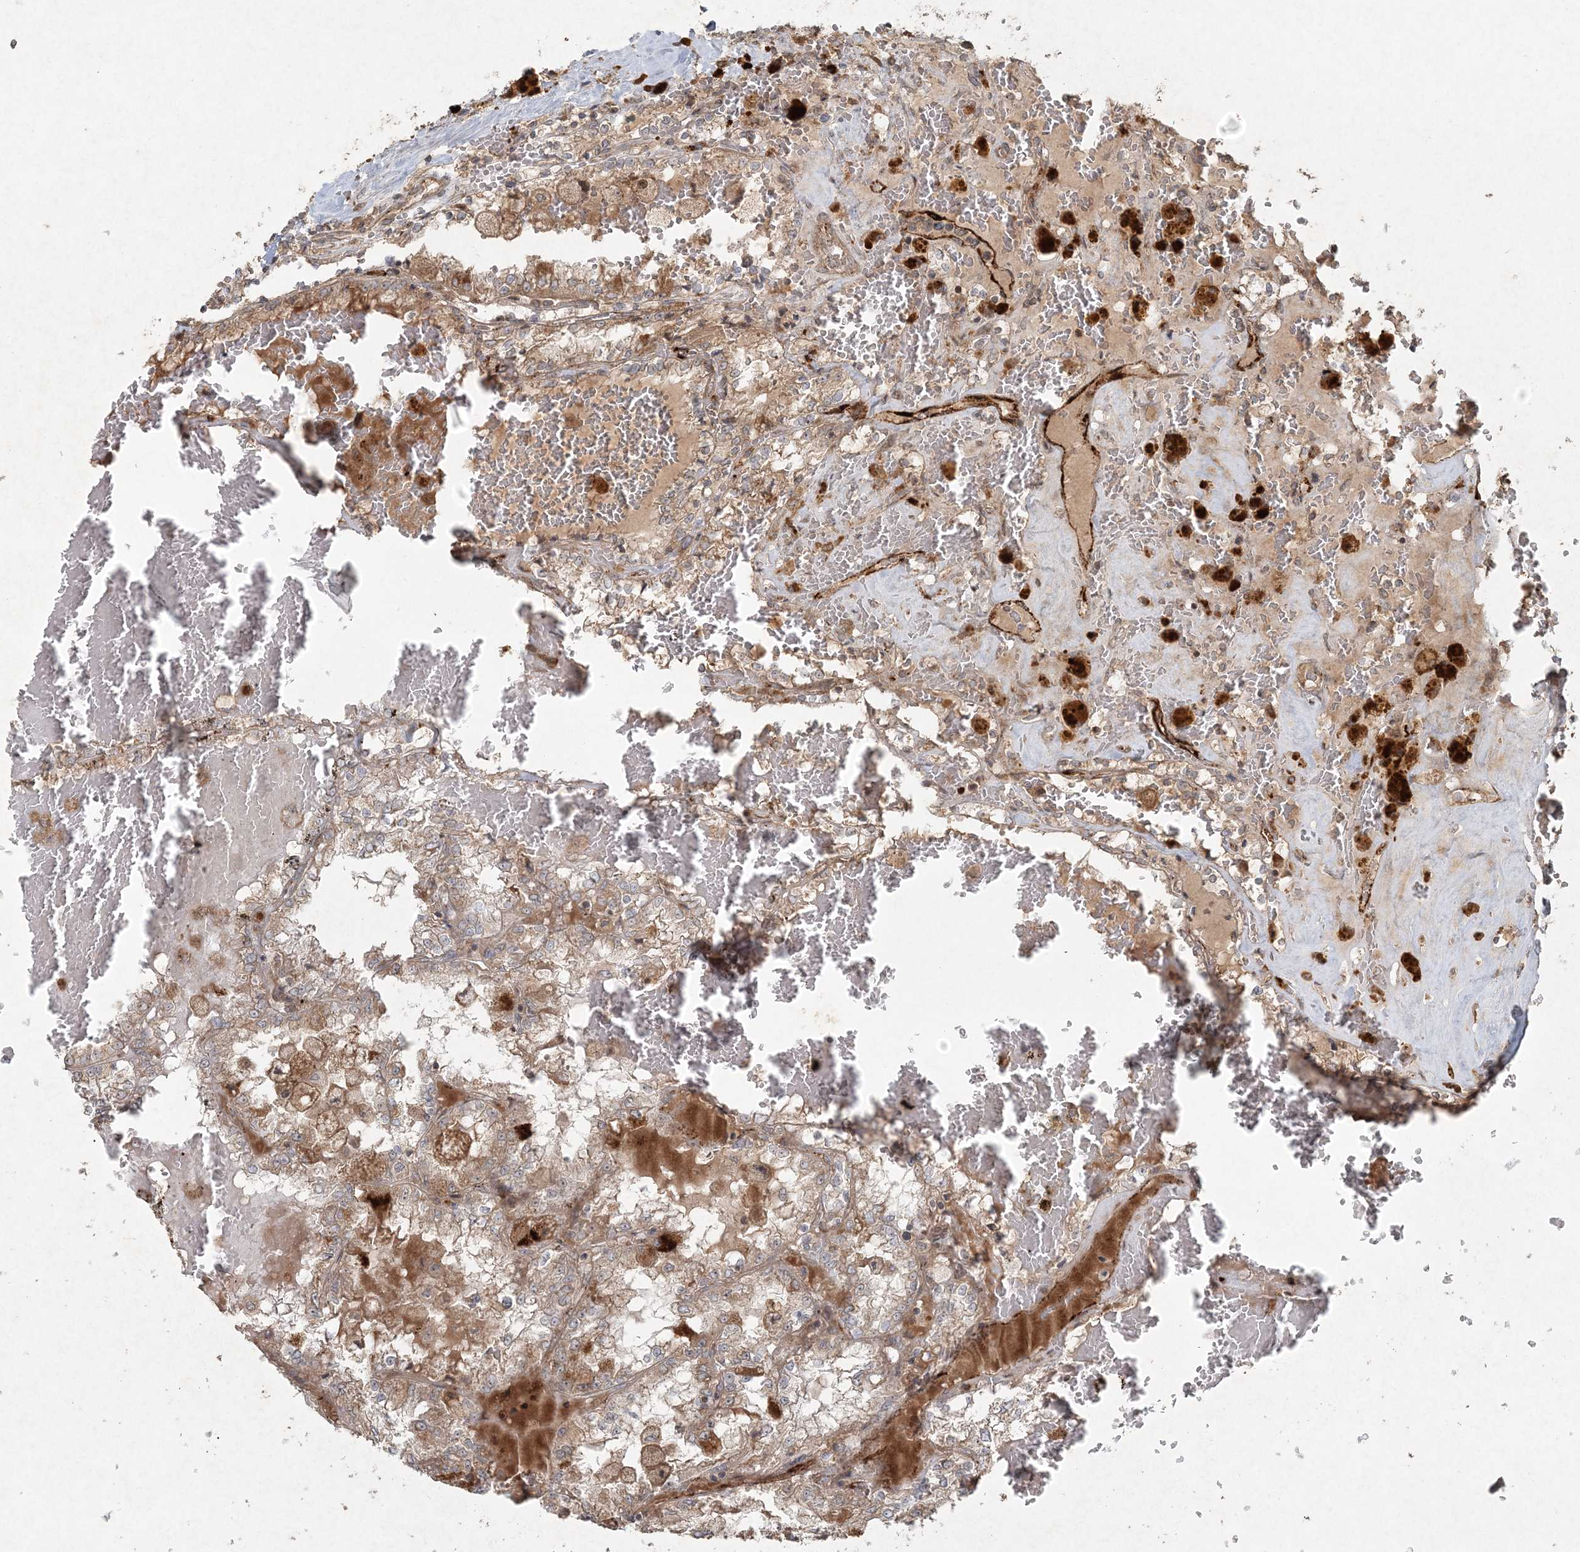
{"staining": {"intensity": "weak", "quantity": "25%-75%", "location": "cytoplasmic/membranous"}, "tissue": "renal cancer", "cell_type": "Tumor cells", "image_type": "cancer", "snomed": [{"axis": "morphology", "description": "Adenocarcinoma, NOS"}, {"axis": "topography", "description": "Kidney"}], "caption": "Renal cancer stained with DAB IHC reveals low levels of weak cytoplasmic/membranous positivity in approximately 25%-75% of tumor cells.", "gene": "ANAPC16", "patient": {"sex": "female", "age": 56}}